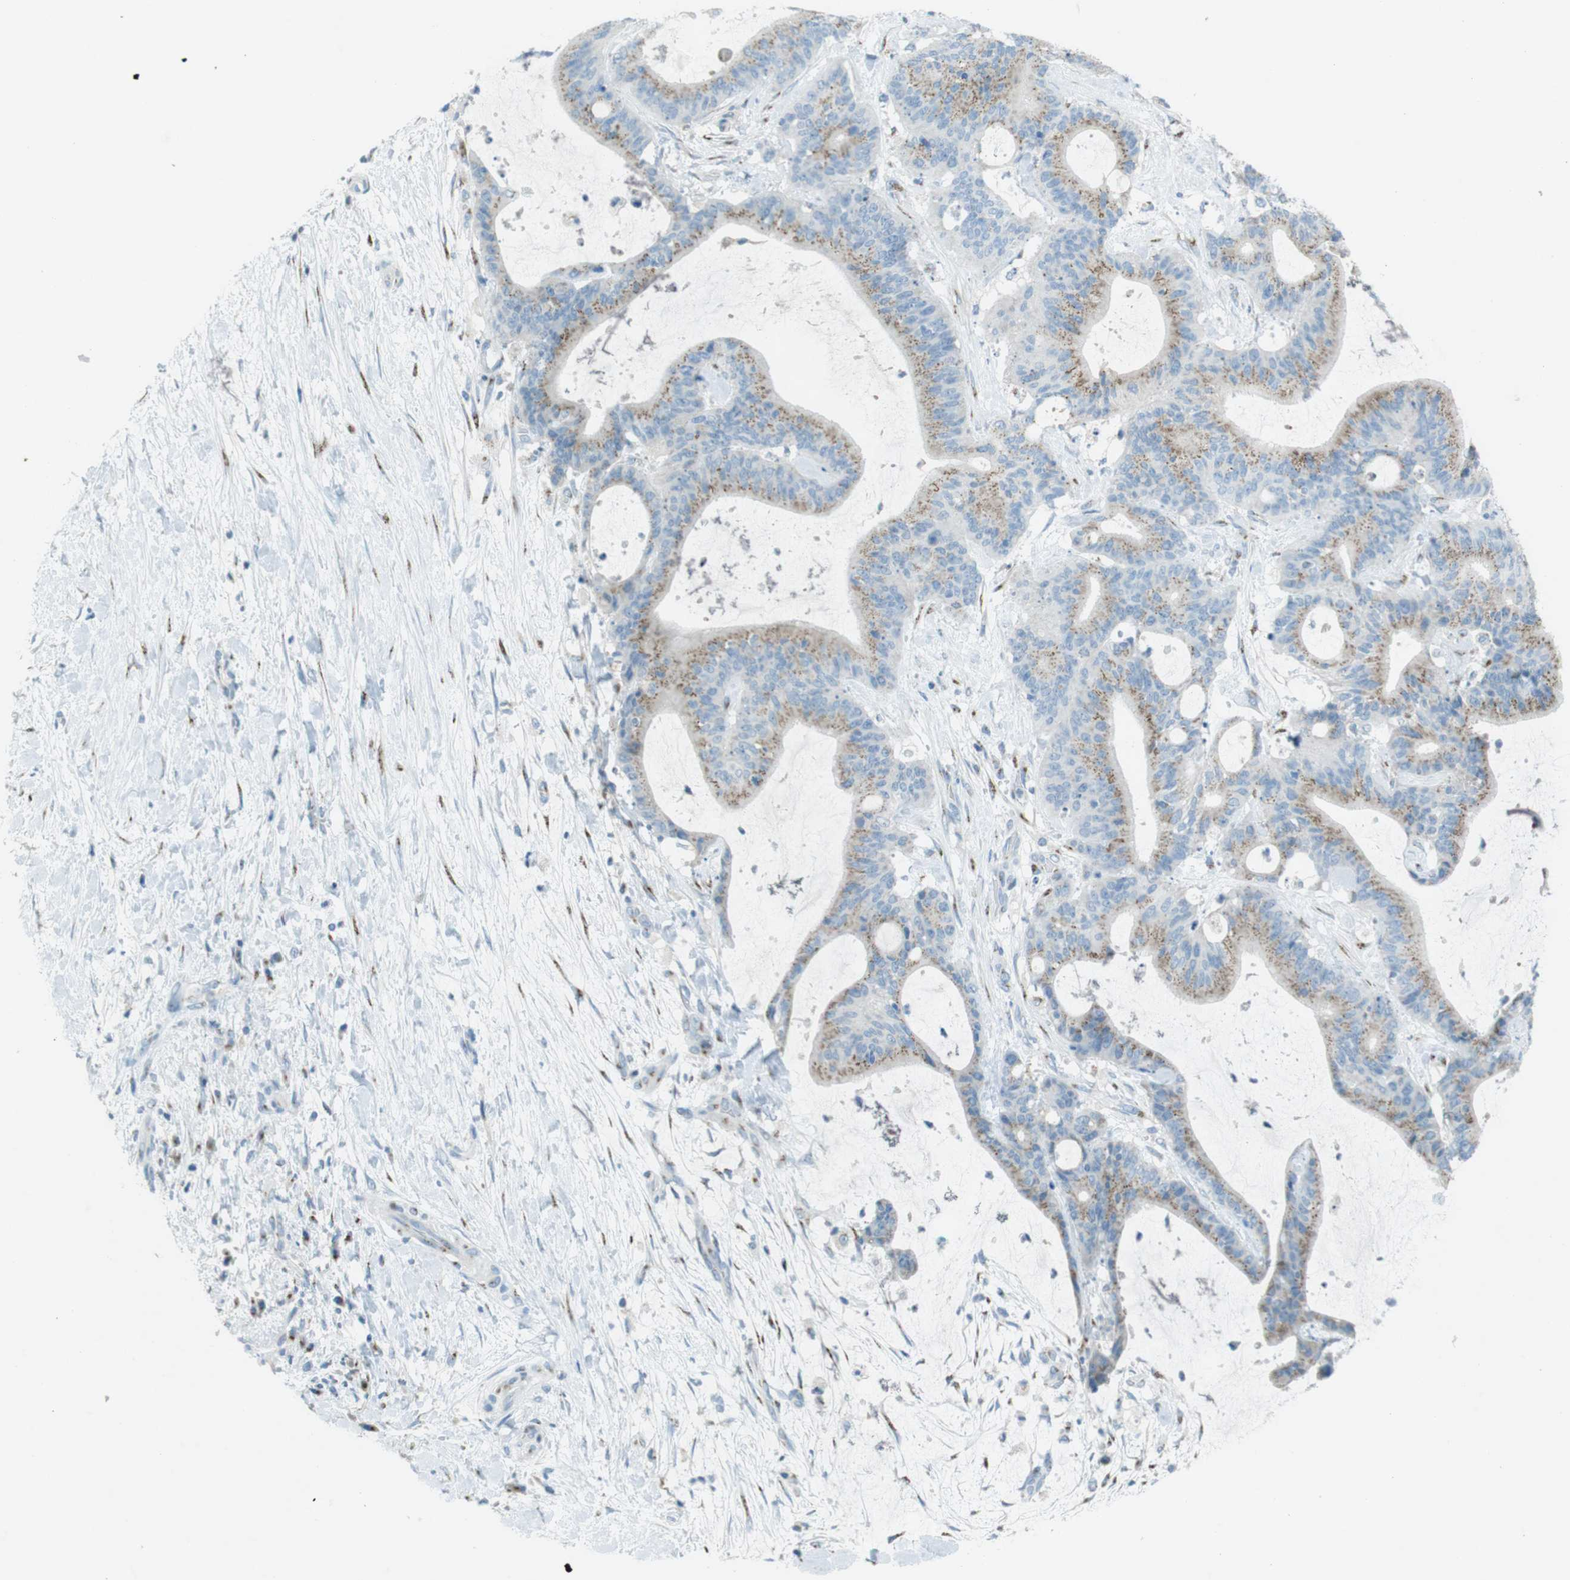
{"staining": {"intensity": "moderate", "quantity": "25%-75%", "location": "cytoplasmic/membranous"}, "tissue": "liver cancer", "cell_type": "Tumor cells", "image_type": "cancer", "snomed": [{"axis": "morphology", "description": "Cholangiocarcinoma"}, {"axis": "topography", "description": "Liver"}], "caption": "Immunohistochemical staining of liver cancer reveals moderate cytoplasmic/membranous protein staining in approximately 25%-75% of tumor cells.", "gene": "TXNDC15", "patient": {"sex": "female", "age": 73}}